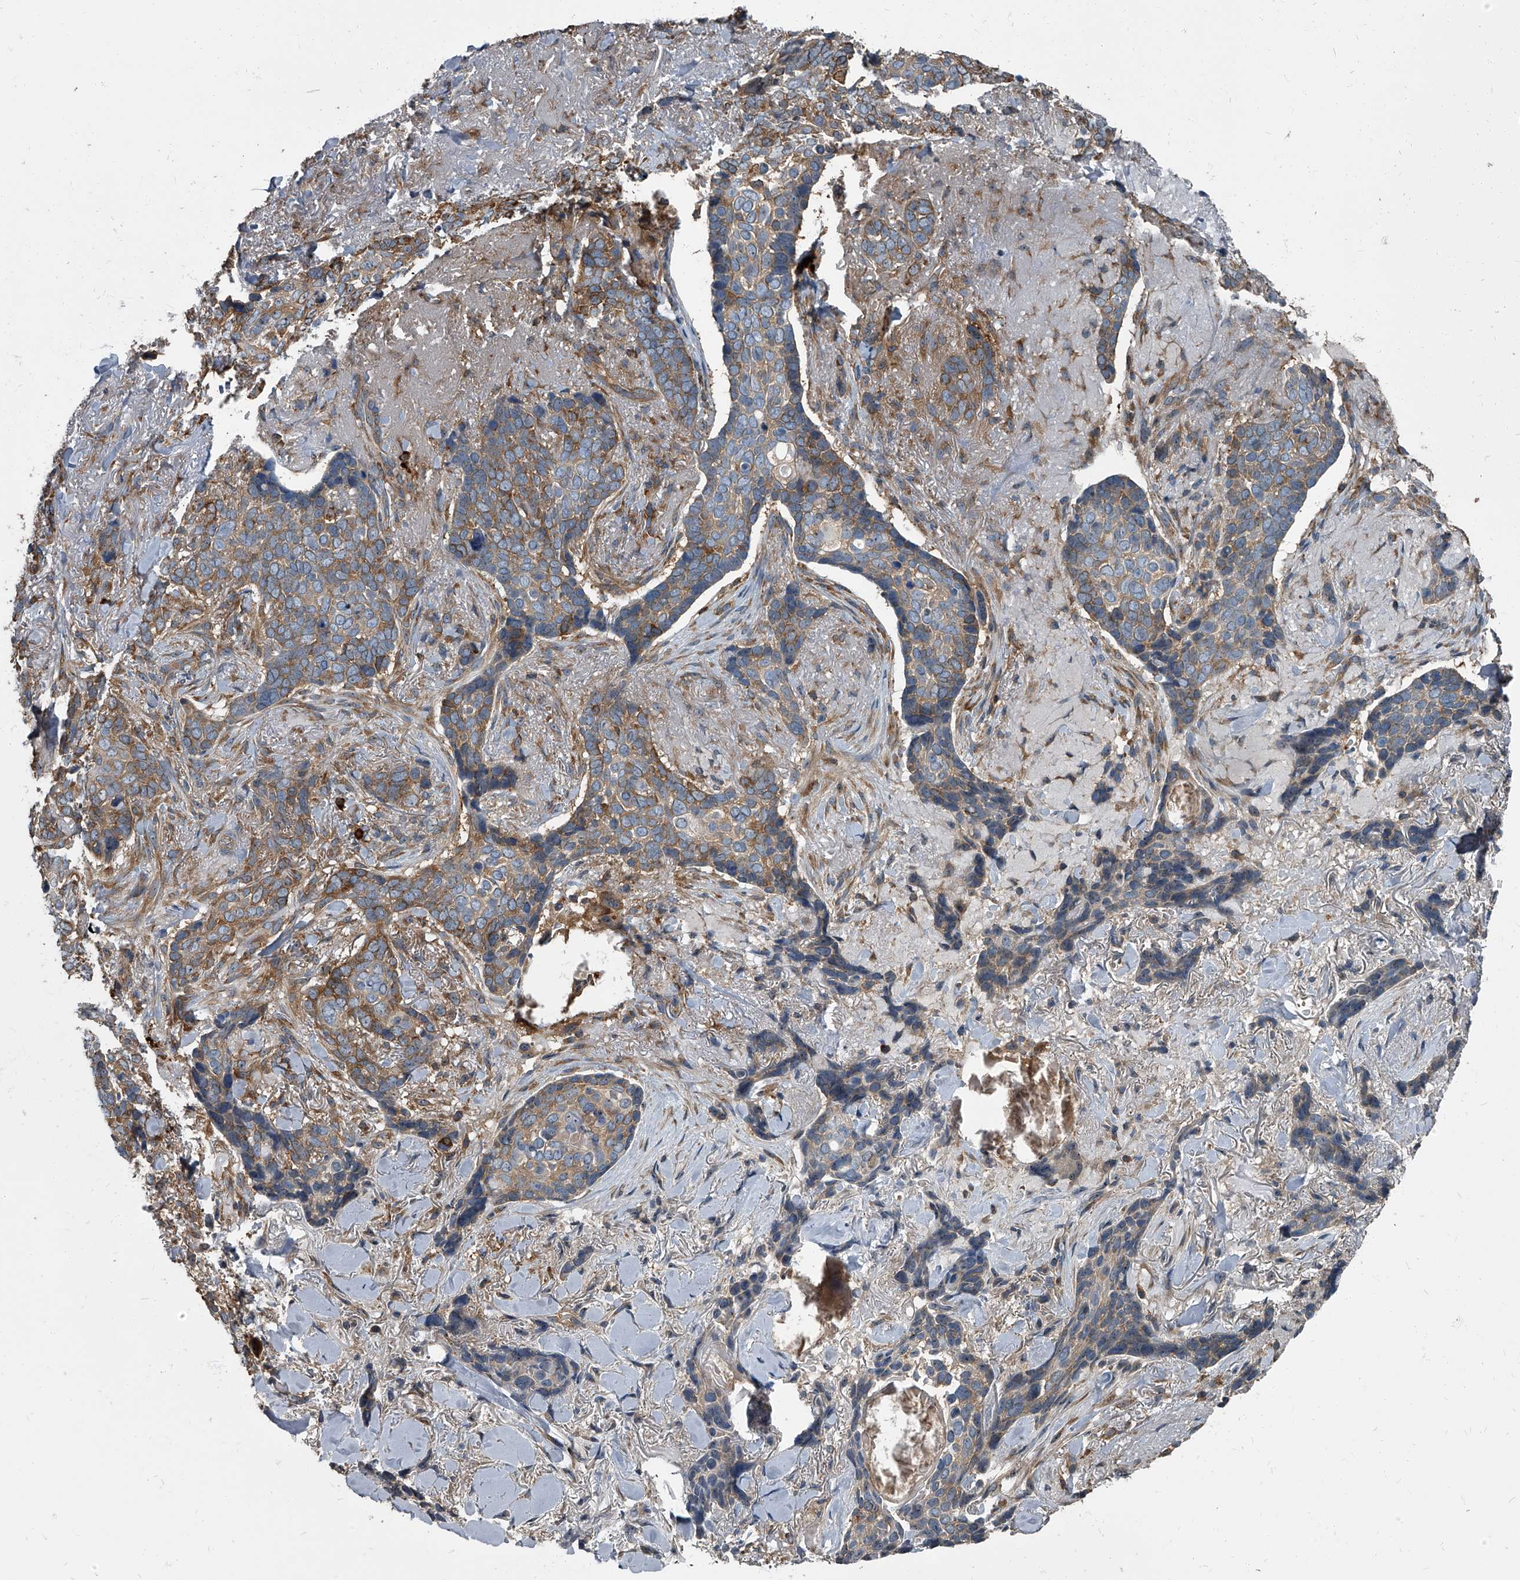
{"staining": {"intensity": "moderate", "quantity": ">75%", "location": "cytoplasmic/membranous"}, "tissue": "skin cancer", "cell_type": "Tumor cells", "image_type": "cancer", "snomed": [{"axis": "morphology", "description": "Basal cell carcinoma"}, {"axis": "topography", "description": "Skin"}], "caption": "Protein staining of basal cell carcinoma (skin) tissue exhibits moderate cytoplasmic/membranous positivity in about >75% of tumor cells. The protein of interest is stained brown, and the nuclei are stained in blue (DAB (3,3'-diaminobenzidine) IHC with brightfield microscopy, high magnification).", "gene": "CDV3", "patient": {"sex": "female", "age": 82}}